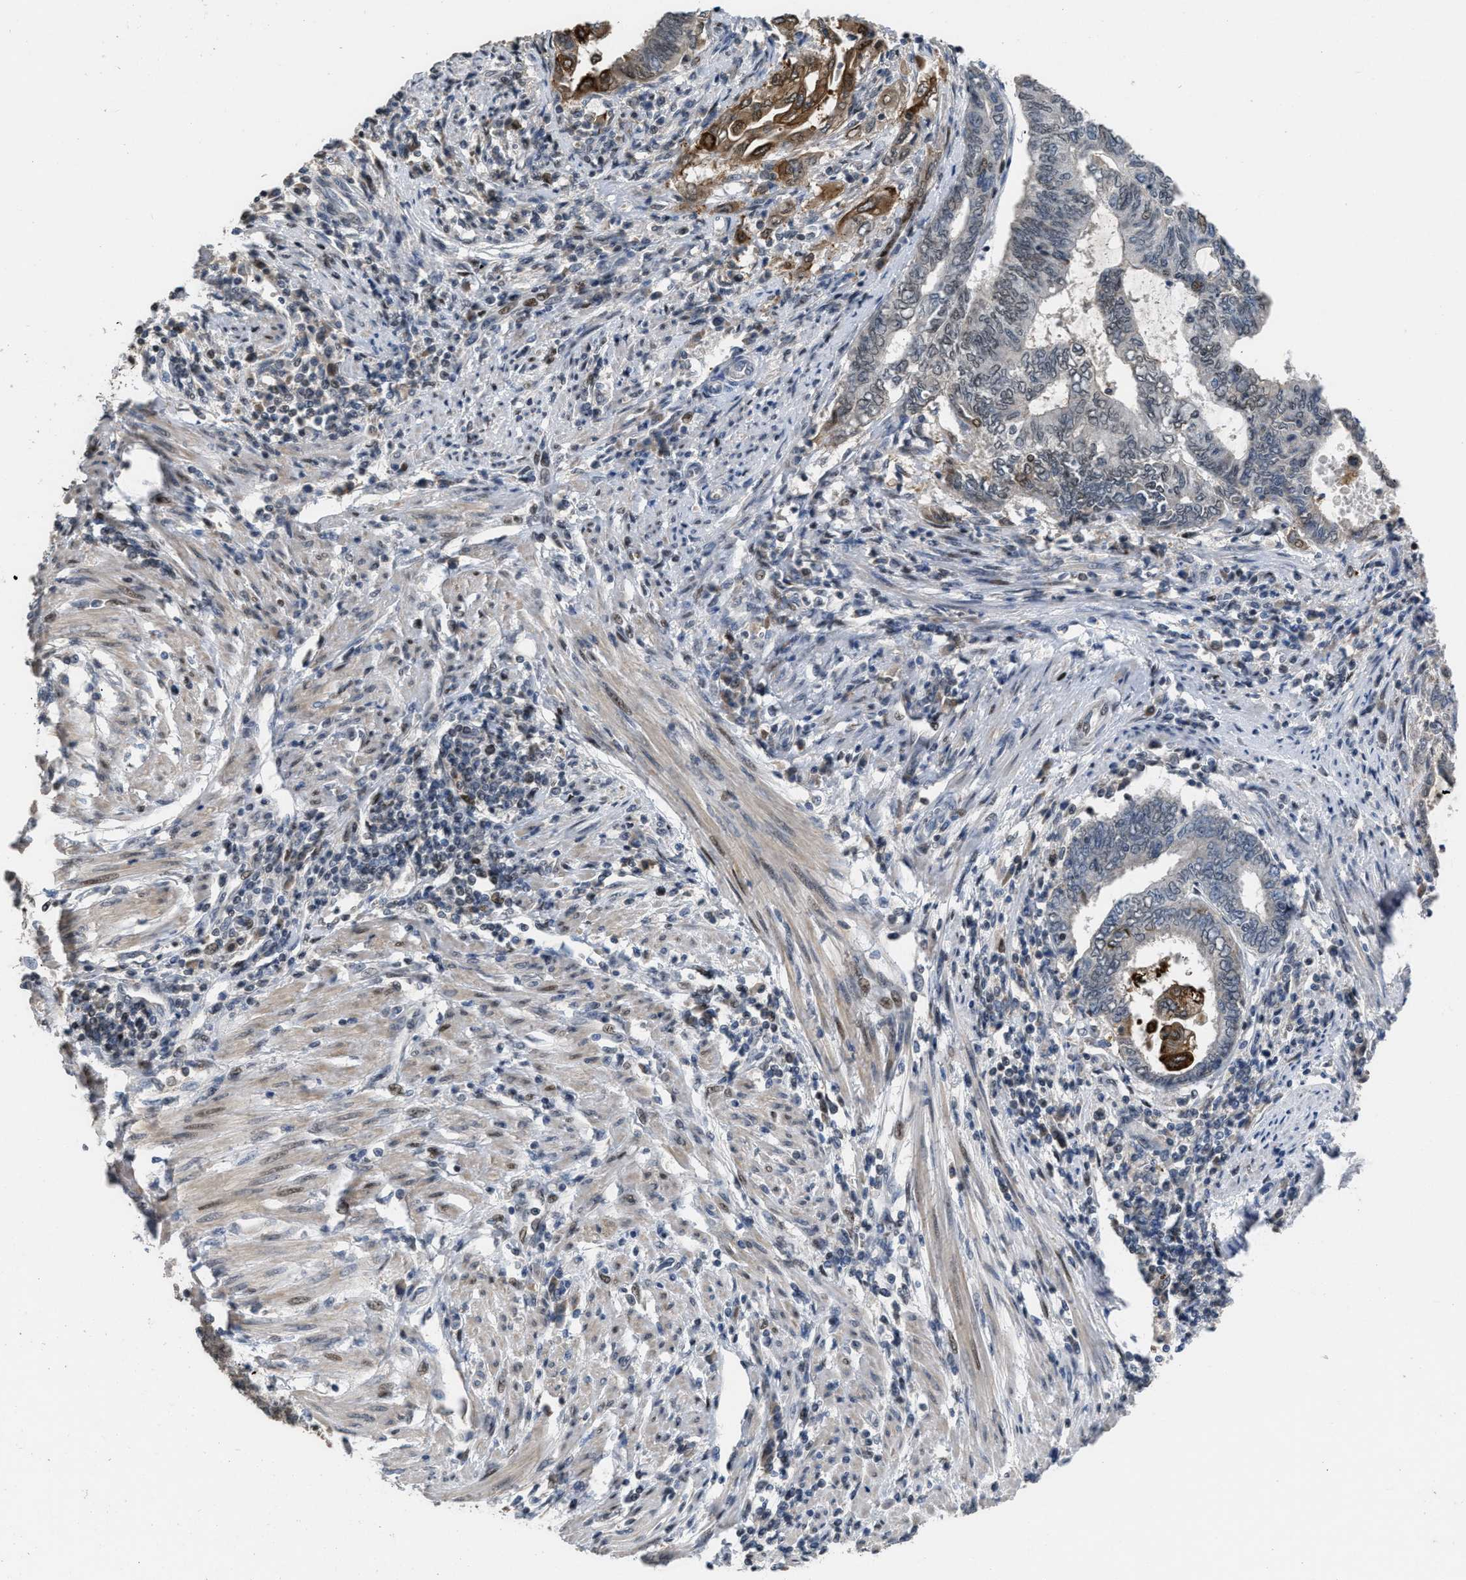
{"staining": {"intensity": "moderate", "quantity": "25%-75%", "location": "cytoplasmic/membranous,nuclear"}, "tissue": "endometrial cancer", "cell_type": "Tumor cells", "image_type": "cancer", "snomed": [{"axis": "morphology", "description": "Adenocarcinoma, NOS"}, {"axis": "topography", "description": "Uterus"}, {"axis": "topography", "description": "Endometrium"}], "caption": "About 25%-75% of tumor cells in endometrial adenocarcinoma show moderate cytoplasmic/membranous and nuclear protein expression as visualized by brown immunohistochemical staining.", "gene": "SETDB1", "patient": {"sex": "female", "age": 70}}